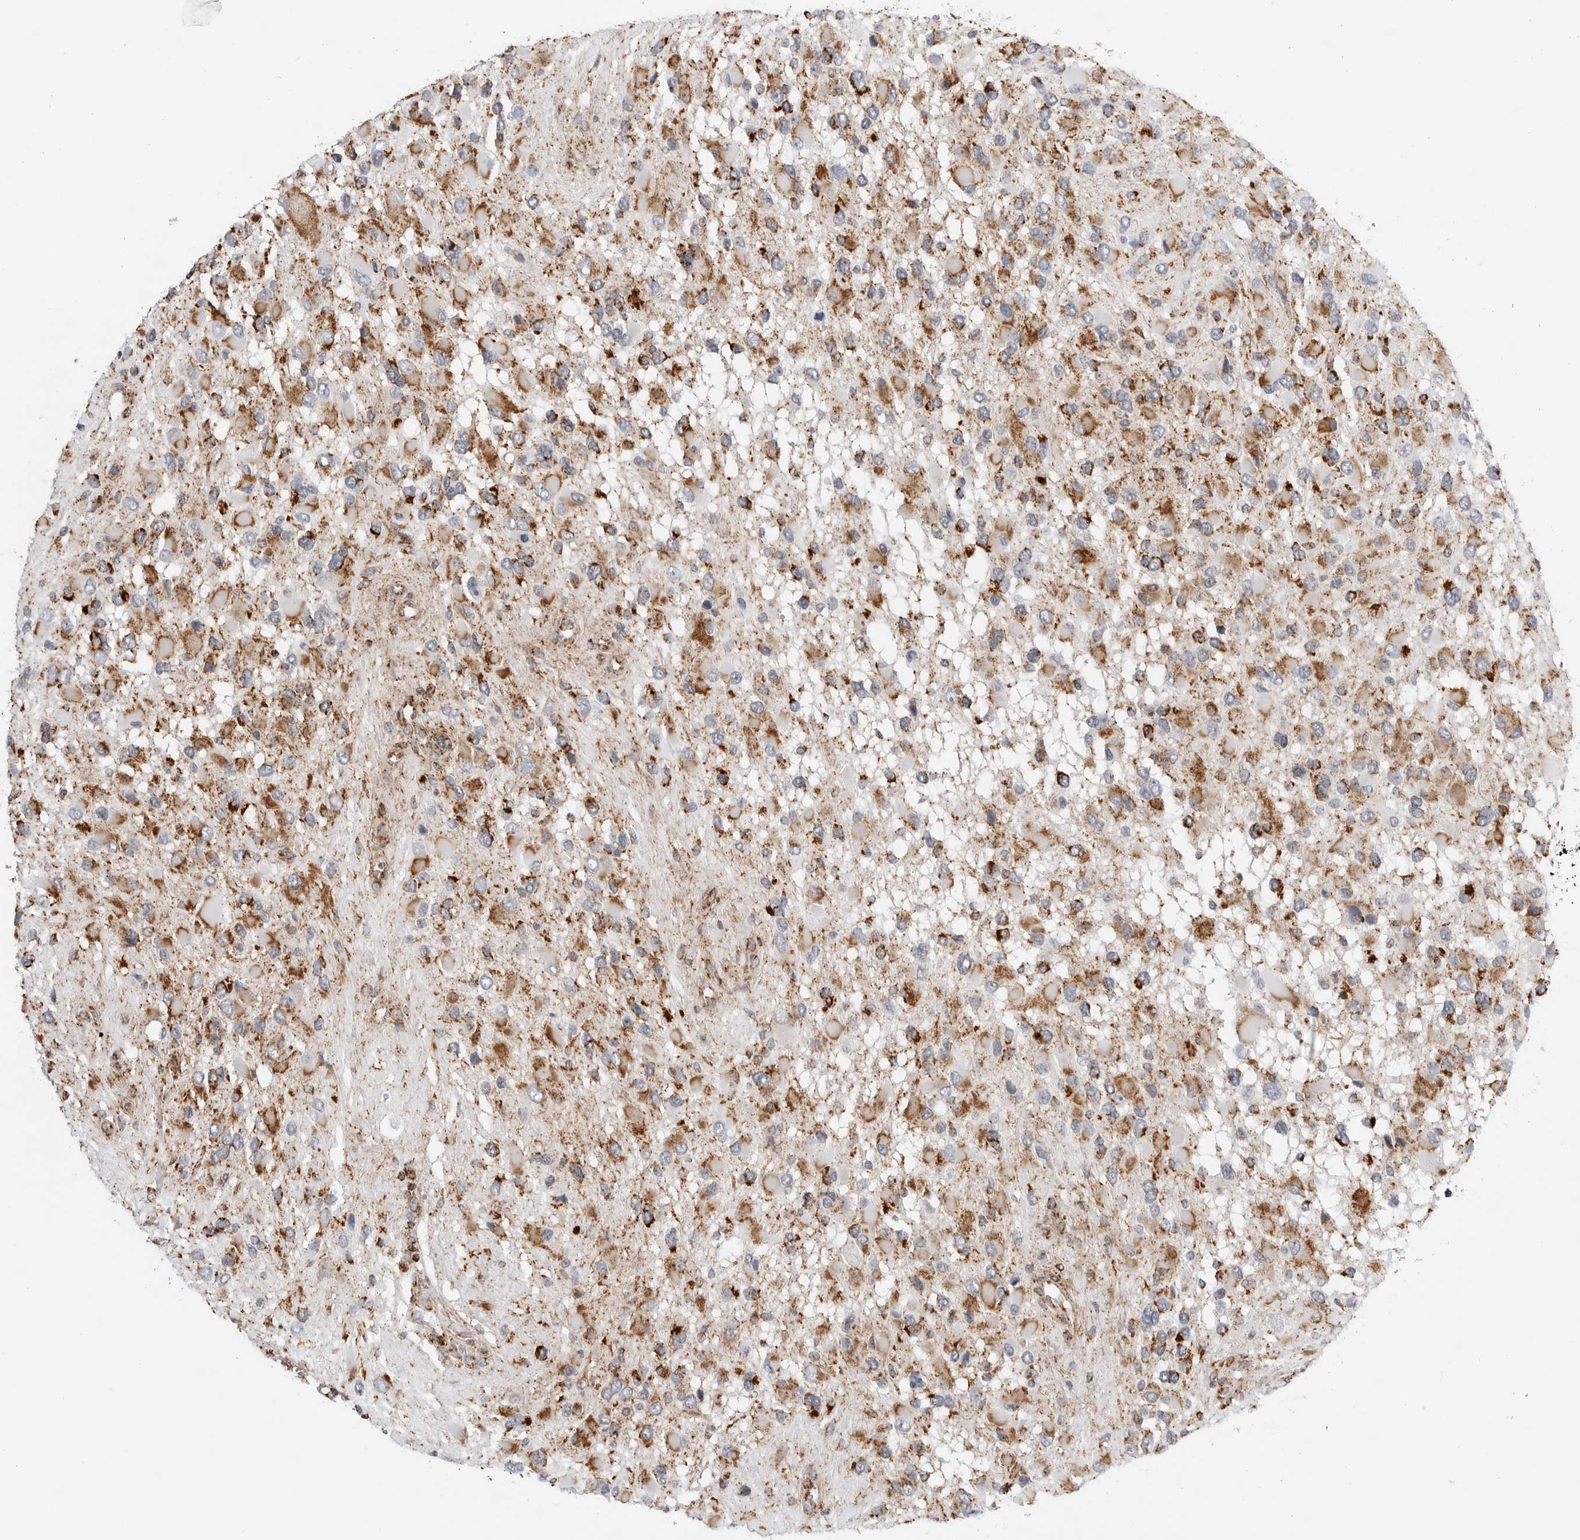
{"staining": {"intensity": "moderate", "quantity": ">75%", "location": "cytoplasmic/membranous"}, "tissue": "glioma", "cell_type": "Tumor cells", "image_type": "cancer", "snomed": [{"axis": "morphology", "description": "Glioma, malignant, High grade"}, {"axis": "topography", "description": "Brain"}], "caption": "Immunohistochemical staining of malignant high-grade glioma shows moderate cytoplasmic/membranous protein positivity in approximately >75% of tumor cells.", "gene": "COX5A", "patient": {"sex": "male", "age": 53}}